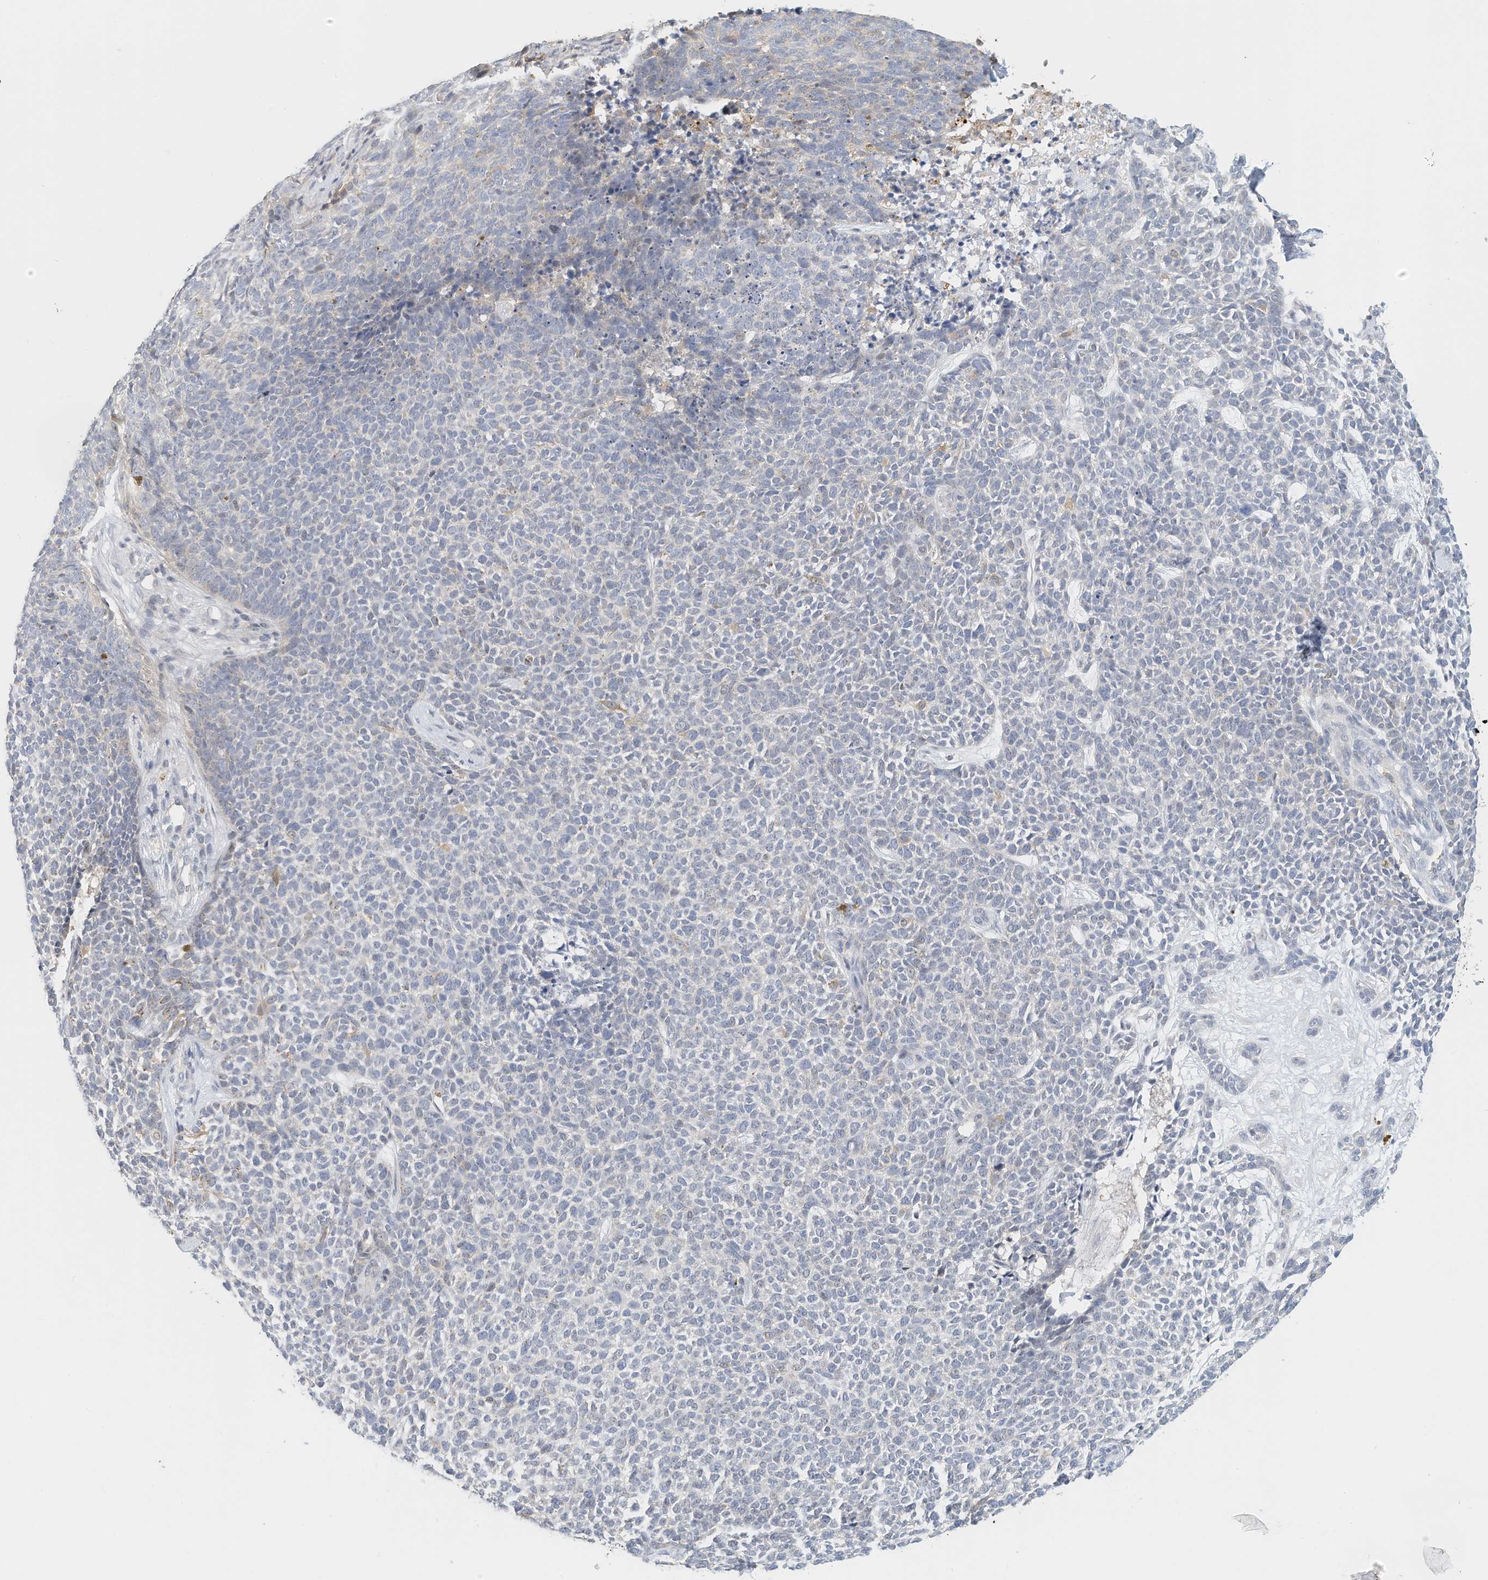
{"staining": {"intensity": "negative", "quantity": "none", "location": "none"}, "tissue": "skin cancer", "cell_type": "Tumor cells", "image_type": "cancer", "snomed": [{"axis": "morphology", "description": "Basal cell carcinoma"}, {"axis": "topography", "description": "Skin"}], "caption": "Immunohistochemical staining of skin basal cell carcinoma exhibits no significant positivity in tumor cells. (DAB immunohistochemistry (IHC) visualized using brightfield microscopy, high magnification).", "gene": "MICAL1", "patient": {"sex": "female", "age": 84}}